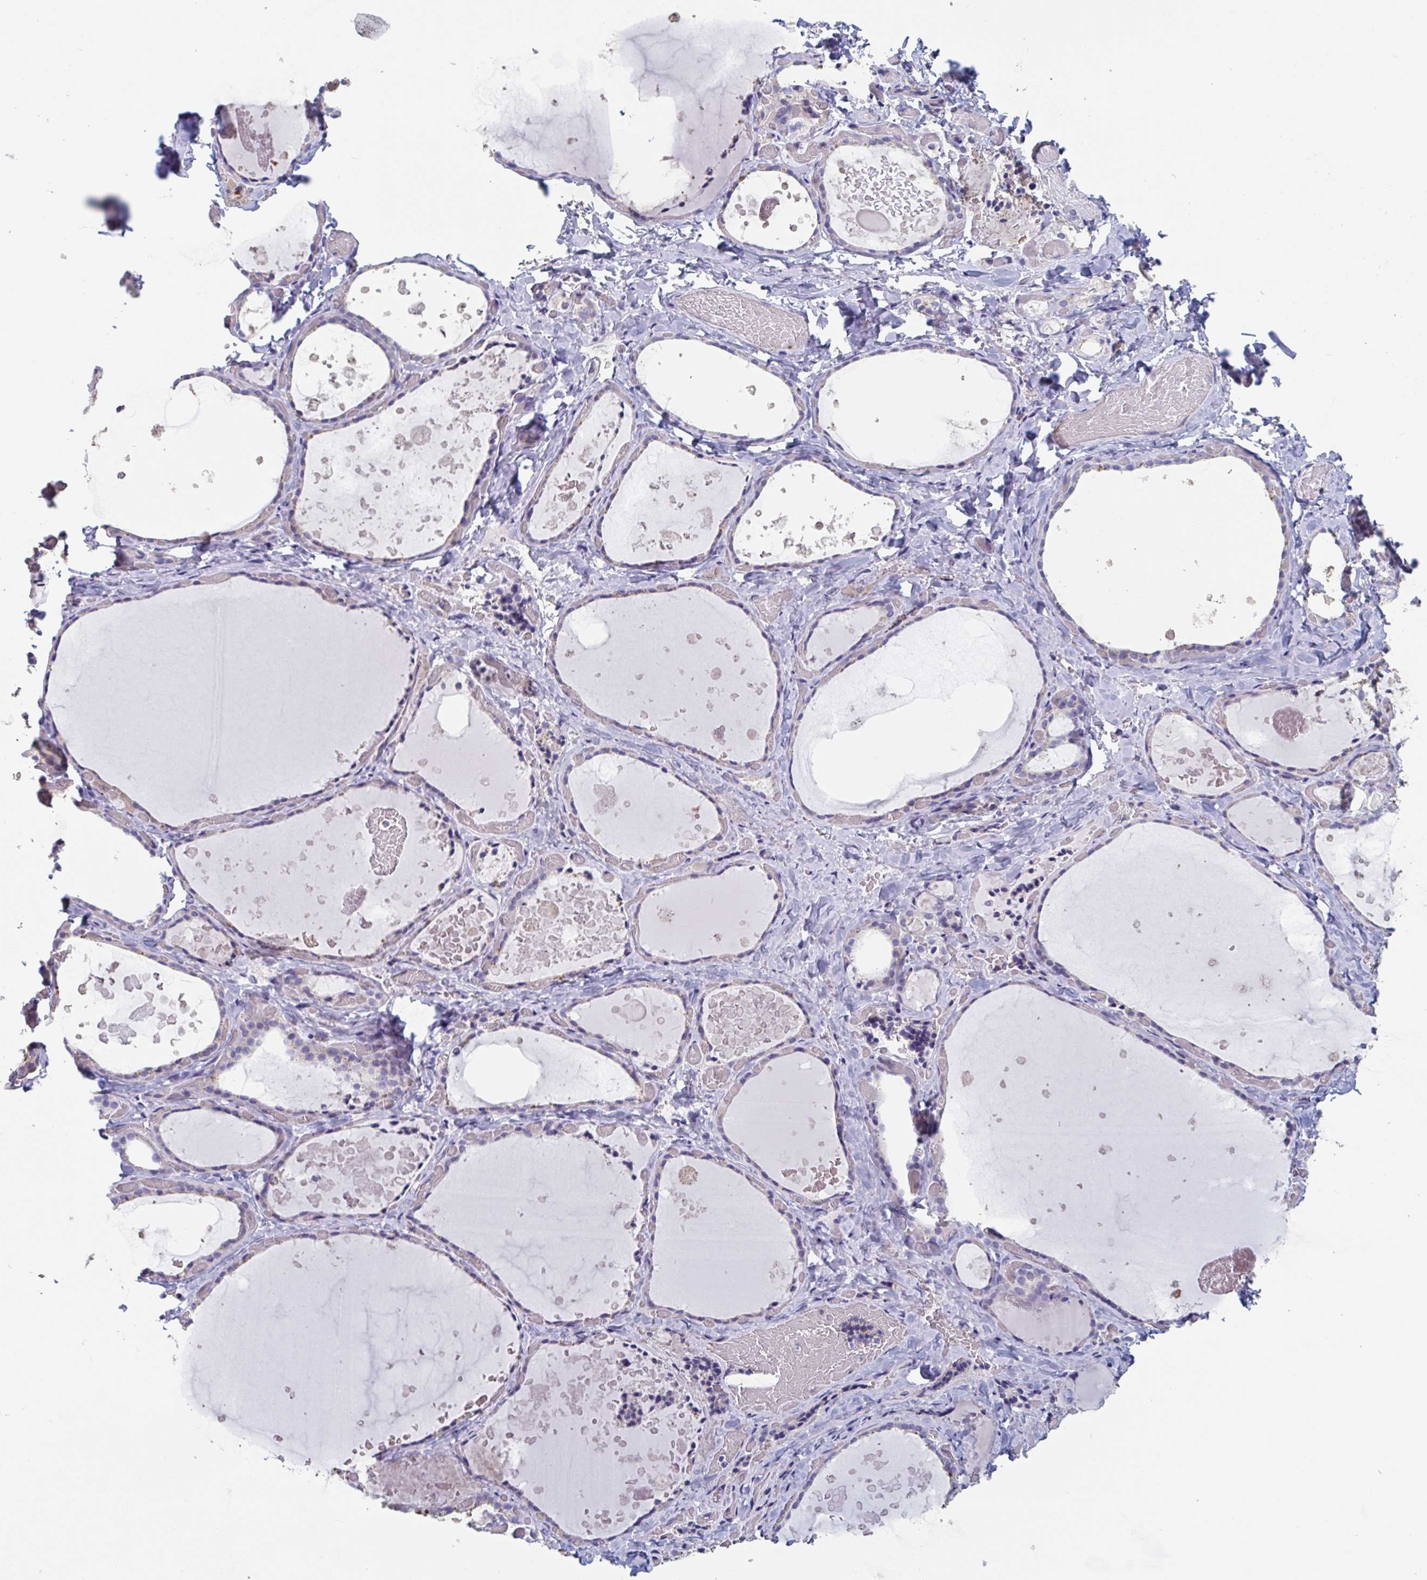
{"staining": {"intensity": "negative", "quantity": "none", "location": "none"}, "tissue": "thyroid gland", "cell_type": "Glandular cells", "image_type": "normal", "snomed": [{"axis": "morphology", "description": "Normal tissue, NOS"}, {"axis": "topography", "description": "Thyroid gland"}], "caption": "Human thyroid gland stained for a protein using immunohistochemistry demonstrates no positivity in glandular cells.", "gene": "ABHD16A", "patient": {"sex": "female", "age": 56}}